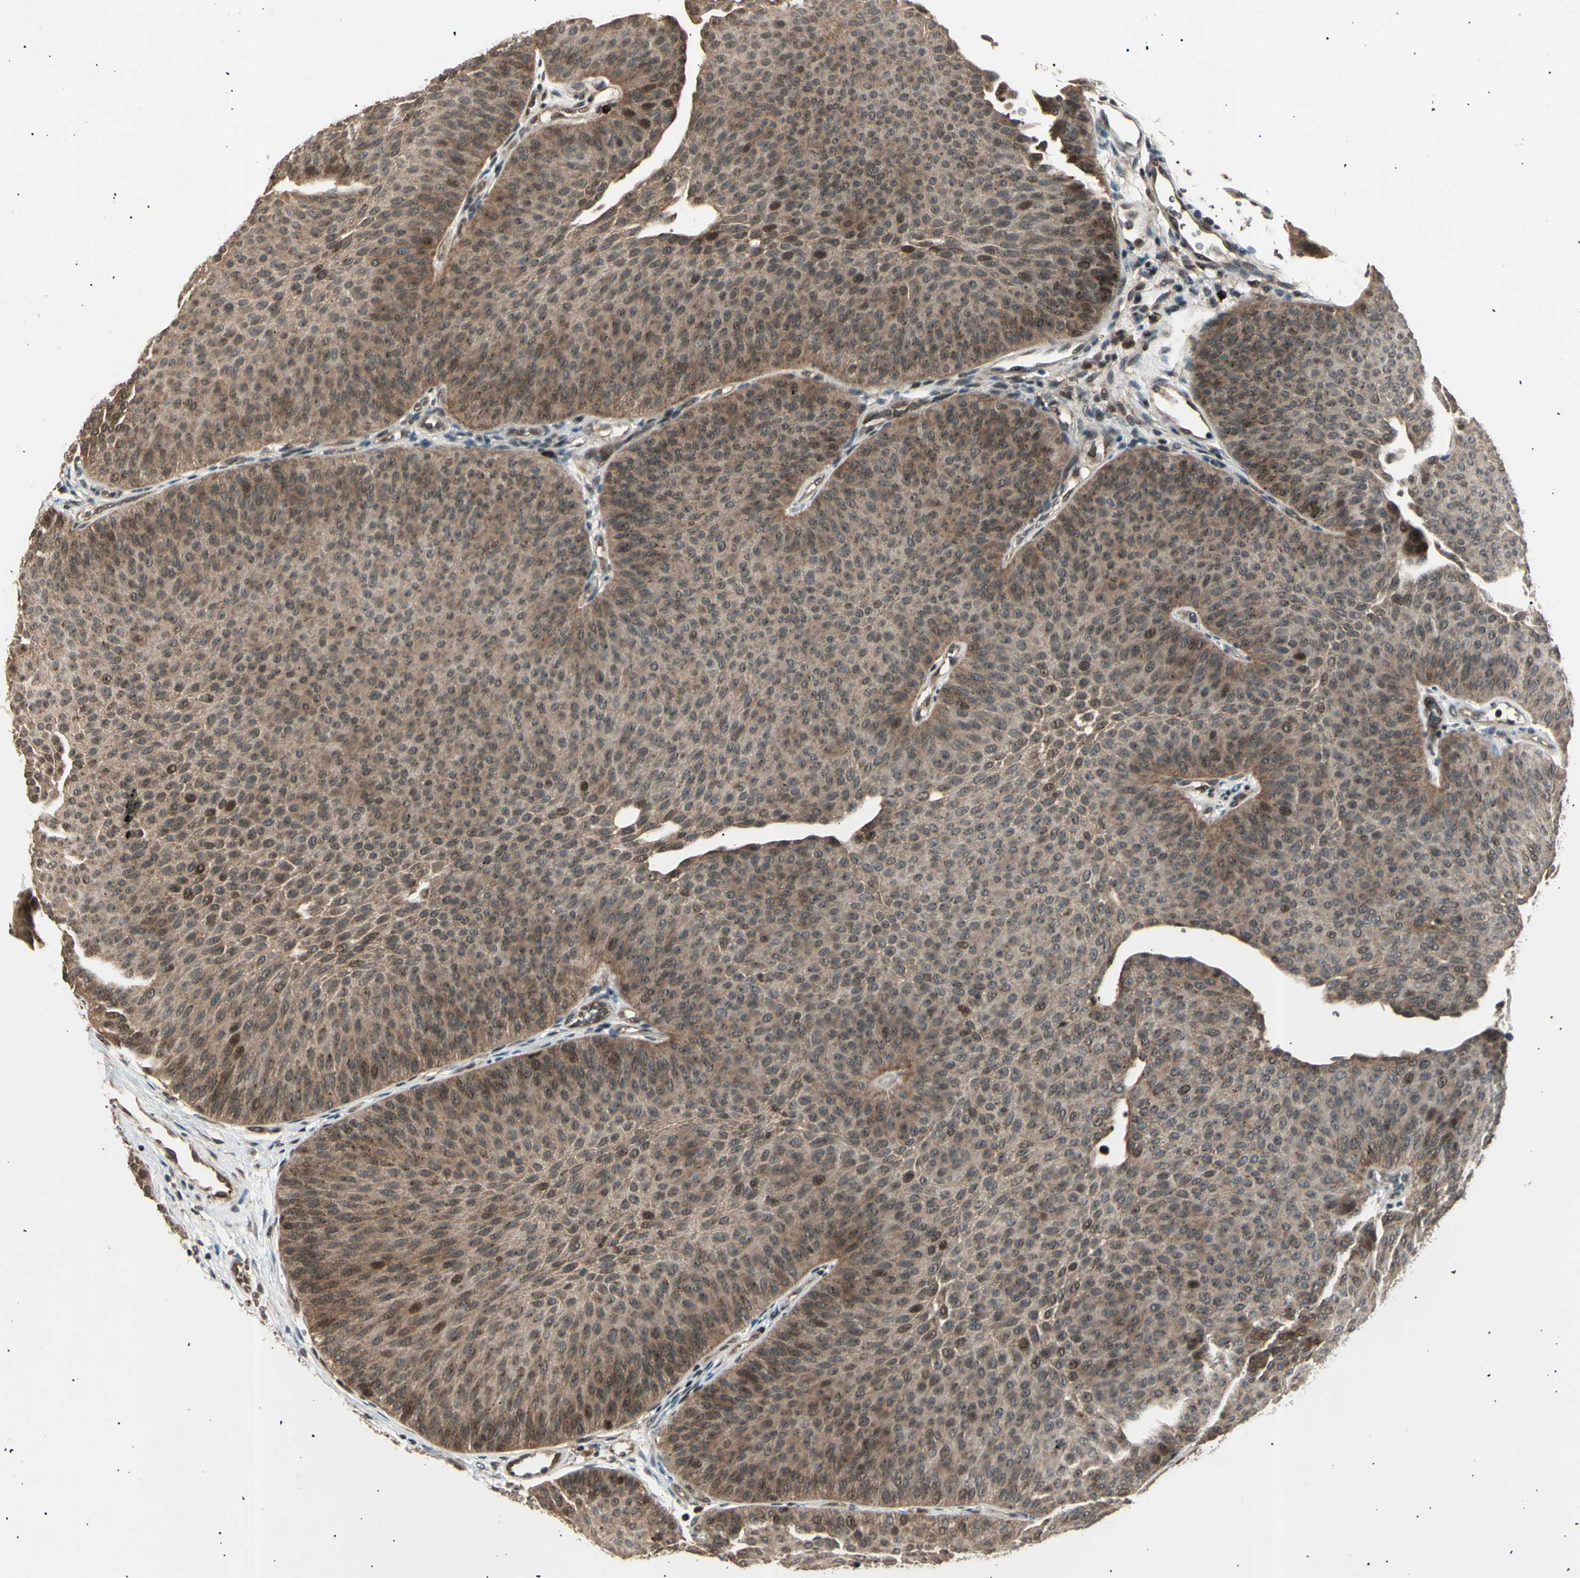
{"staining": {"intensity": "moderate", "quantity": ">75%", "location": "cytoplasmic/membranous,nuclear"}, "tissue": "urothelial cancer", "cell_type": "Tumor cells", "image_type": "cancer", "snomed": [{"axis": "morphology", "description": "Urothelial carcinoma, Low grade"}, {"axis": "topography", "description": "Urinary bladder"}], "caption": "Brown immunohistochemical staining in urothelial cancer exhibits moderate cytoplasmic/membranous and nuclear positivity in approximately >75% of tumor cells. The protein is shown in brown color, while the nuclei are stained blue.", "gene": "NUAK2", "patient": {"sex": "female", "age": 60}}